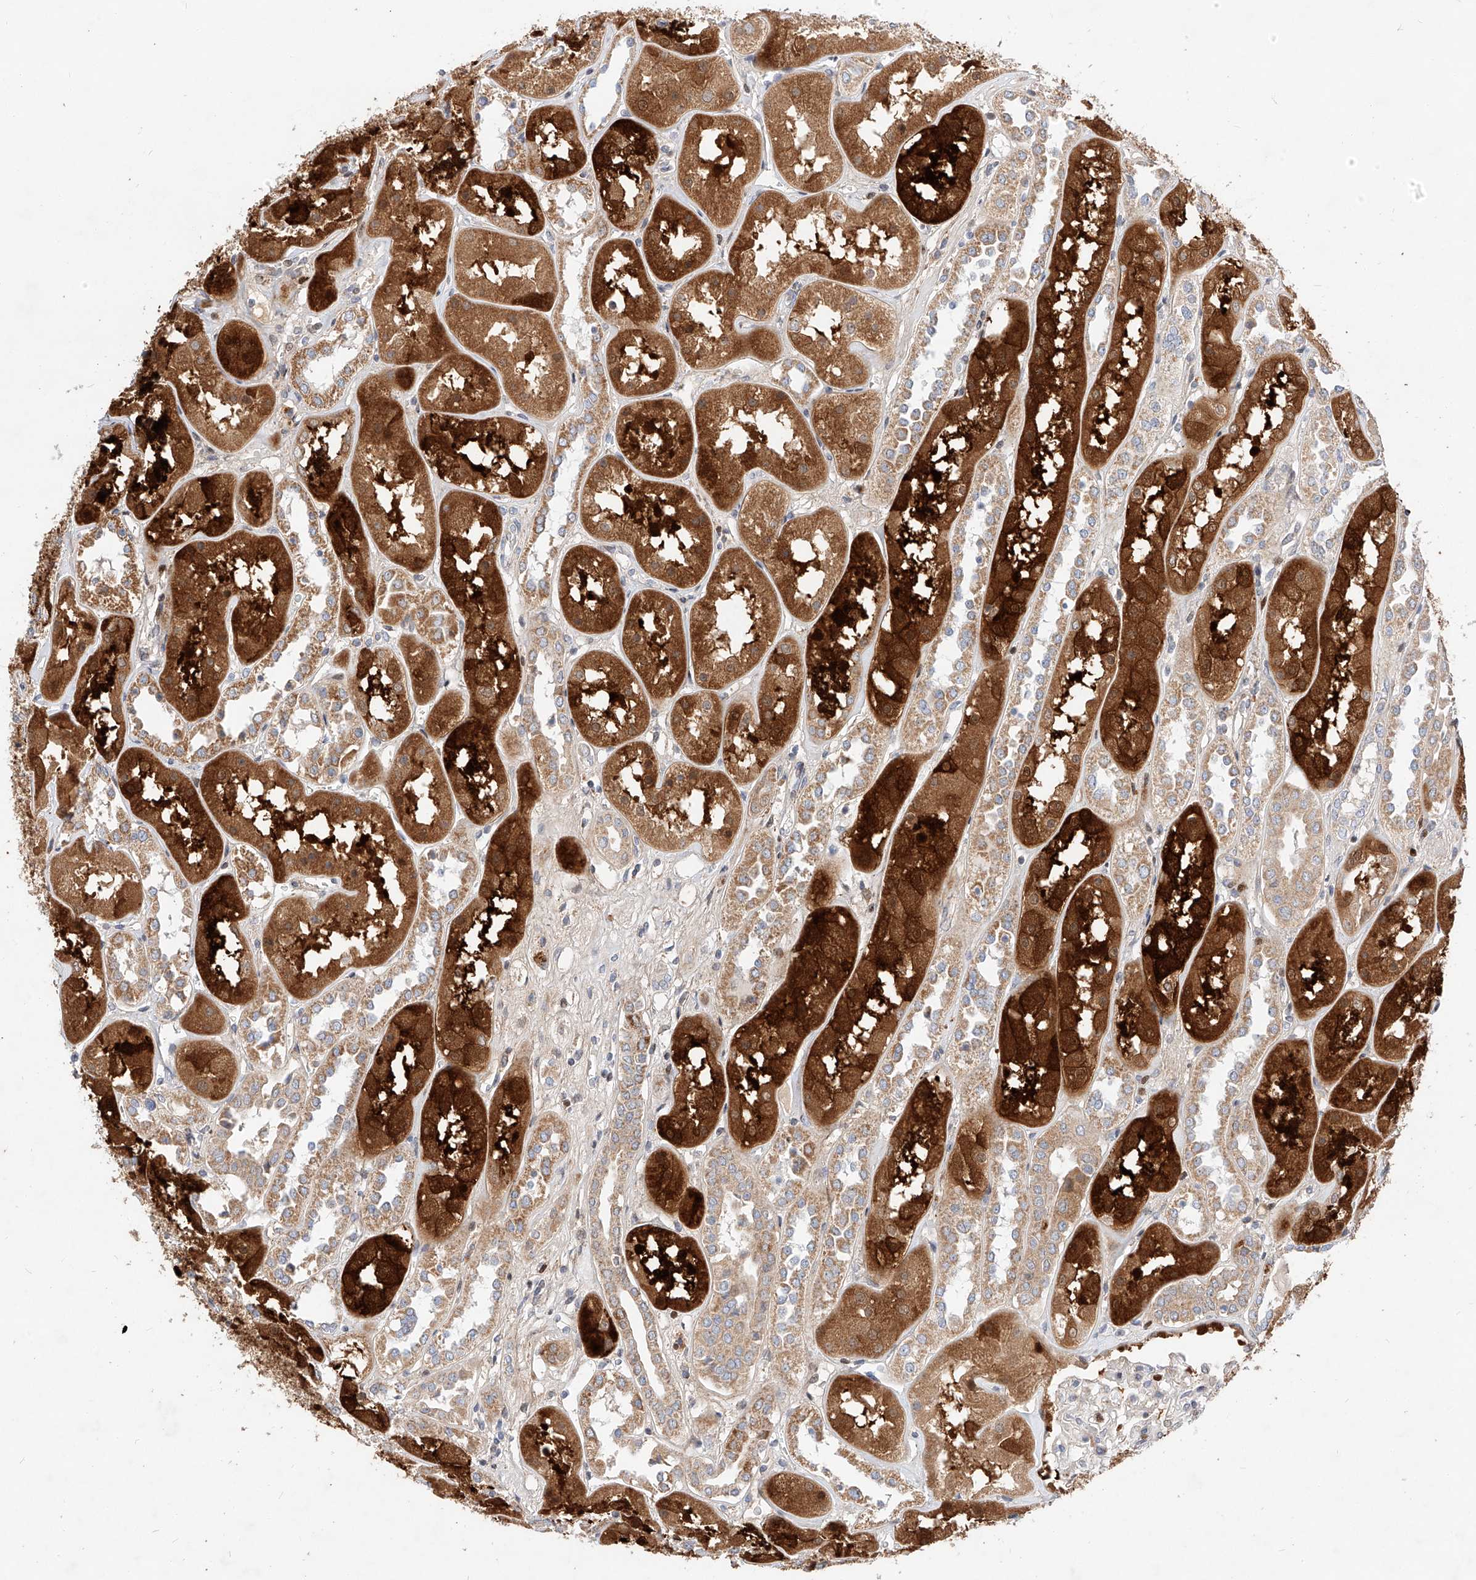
{"staining": {"intensity": "weak", "quantity": "<25%", "location": "cytoplasmic/membranous"}, "tissue": "kidney", "cell_type": "Cells in glomeruli", "image_type": "normal", "snomed": [{"axis": "morphology", "description": "Normal tissue, NOS"}, {"axis": "topography", "description": "Kidney"}], "caption": "Immunohistochemical staining of unremarkable kidney reveals no significant expression in cells in glomeruli.", "gene": "OSGEPL1", "patient": {"sex": "male", "age": 70}}